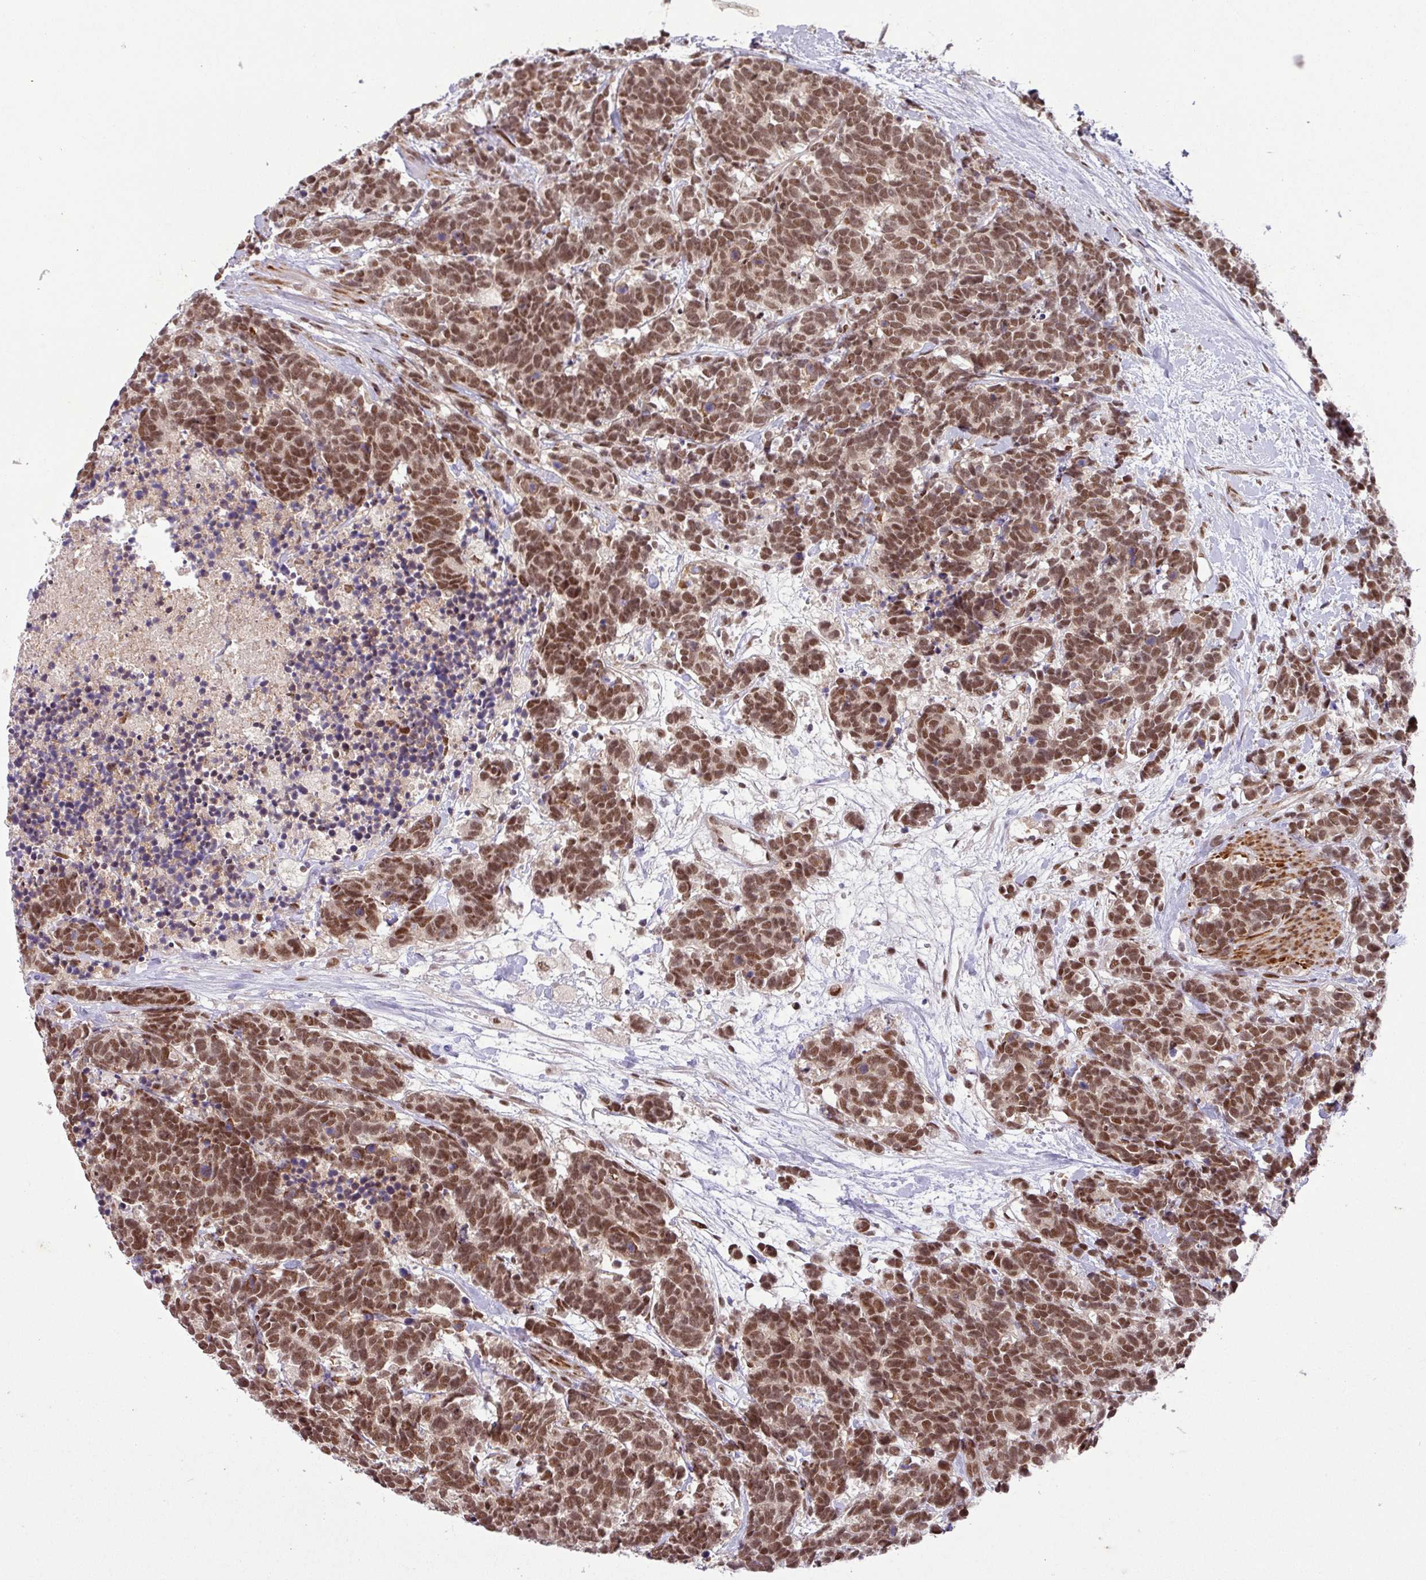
{"staining": {"intensity": "moderate", "quantity": ">75%", "location": "cytoplasmic/membranous,nuclear"}, "tissue": "carcinoid", "cell_type": "Tumor cells", "image_type": "cancer", "snomed": [{"axis": "morphology", "description": "Carcinoma, NOS"}, {"axis": "morphology", "description": "Carcinoid, malignant, NOS"}, {"axis": "topography", "description": "Prostate"}], "caption": "Moderate cytoplasmic/membranous and nuclear protein expression is present in about >75% of tumor cells in malignant carcinoid.", "gene": "SRSF2", "patient": {"sex": "male", "age": 57}}